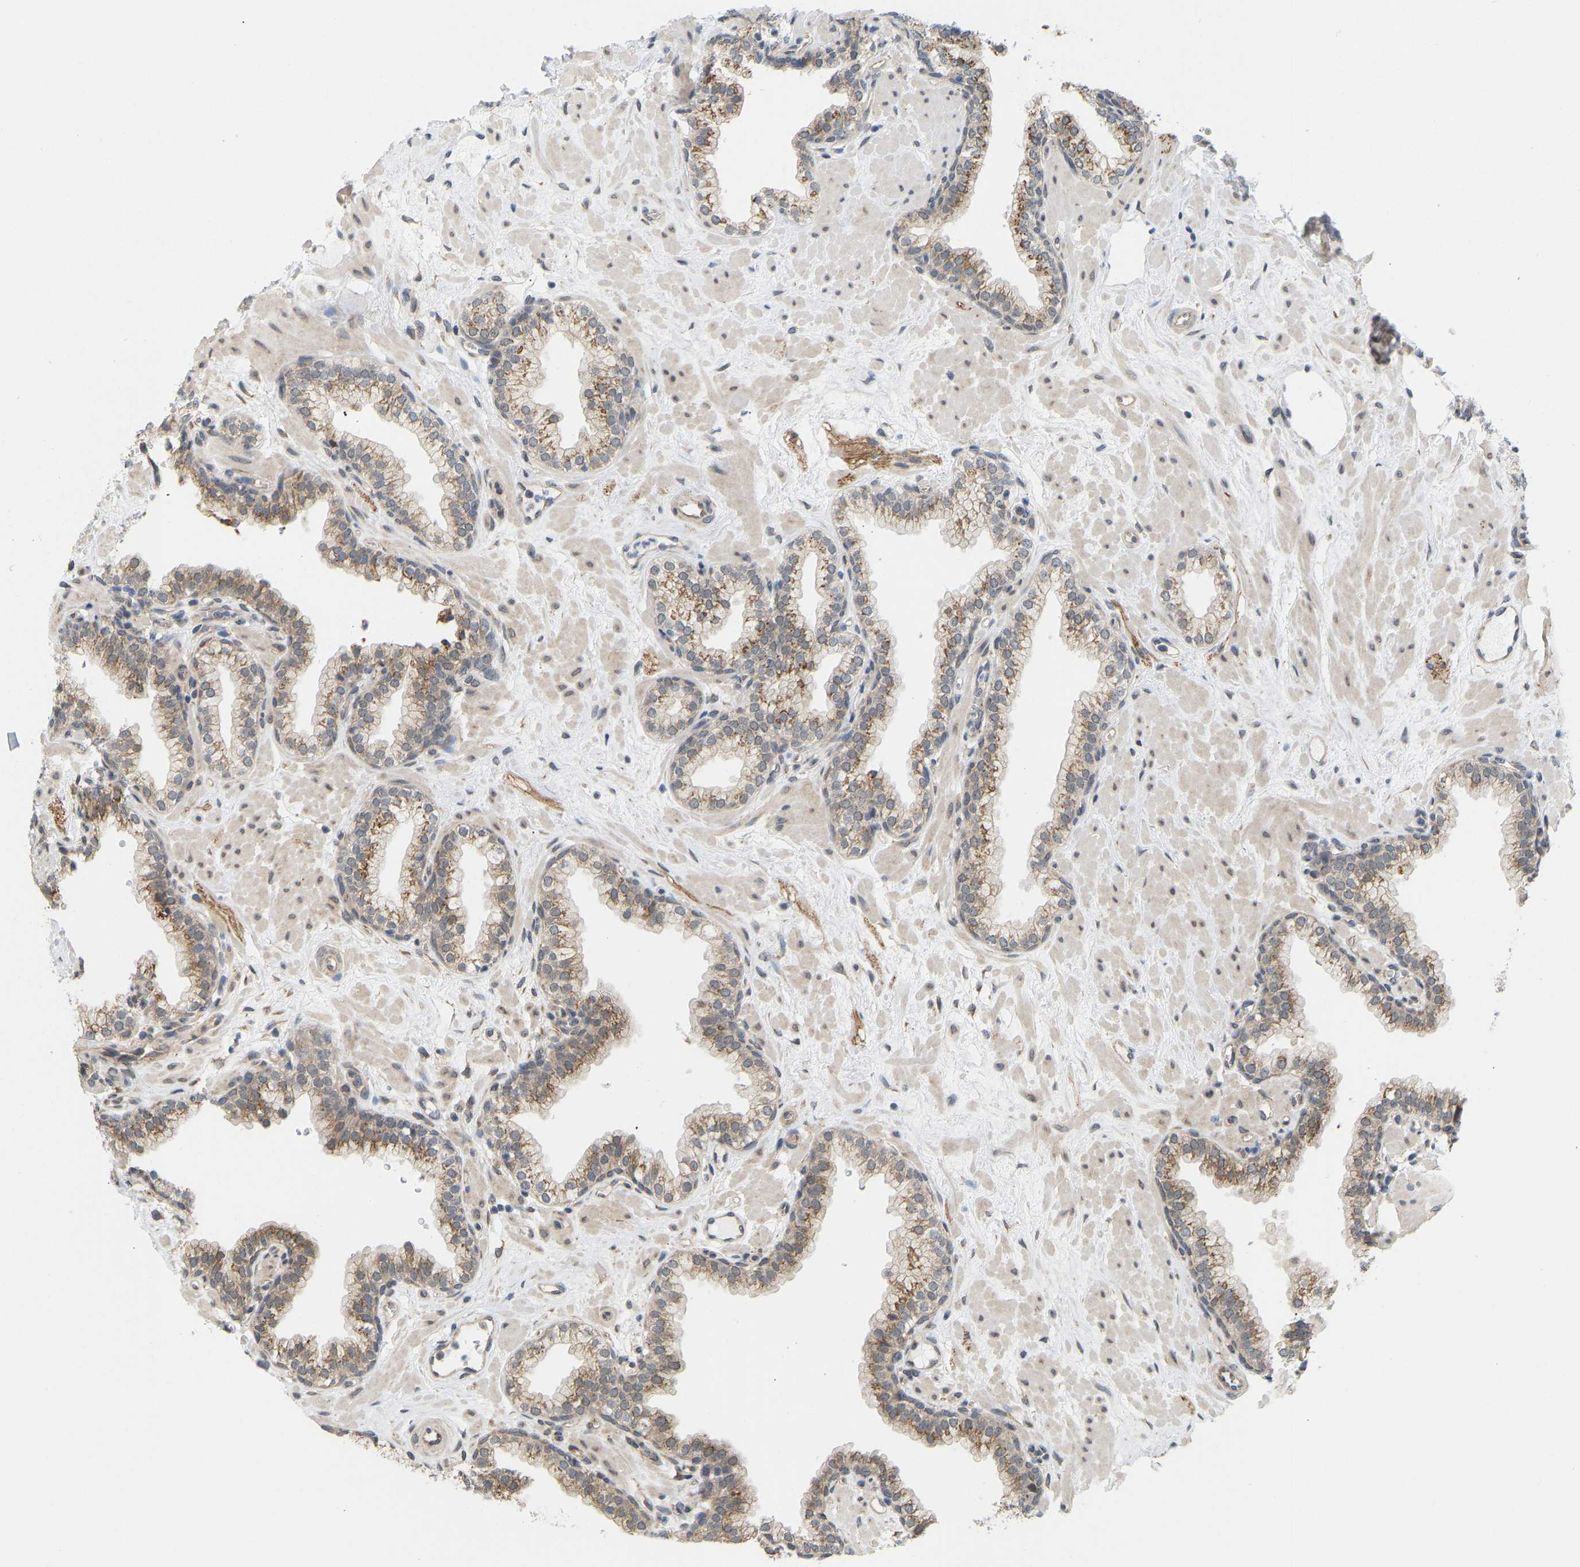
{"staining": {"intensity": "moderate", "quantity": ">75%", "location": "cytoplasmic/membranous"}, "tissue": "prostate", "cell_type": "Glandular cells", "image_type": "normal", "snomed": [{"axis": "morphology", "description": "Normal tissue, NOS"}, {"axis": "morphology", "description": "Urothelial carcinoma, Low grade"}, {"axis": "topography", "description": "Urinary bladder"}, {"axis": "topography", "description": "Prostate"}], "caption": "A high-resolution micrograph shows immunohistochemistry (IHC) staining of benign prostate, which reveals moderate cytoplasmic/membranous staining in about >75% of glandular cells. (DAB IHC with brightfield microscopy, high magnification).", "gene": "BEND3", "patient": {"sex": "male", "age": 60}}